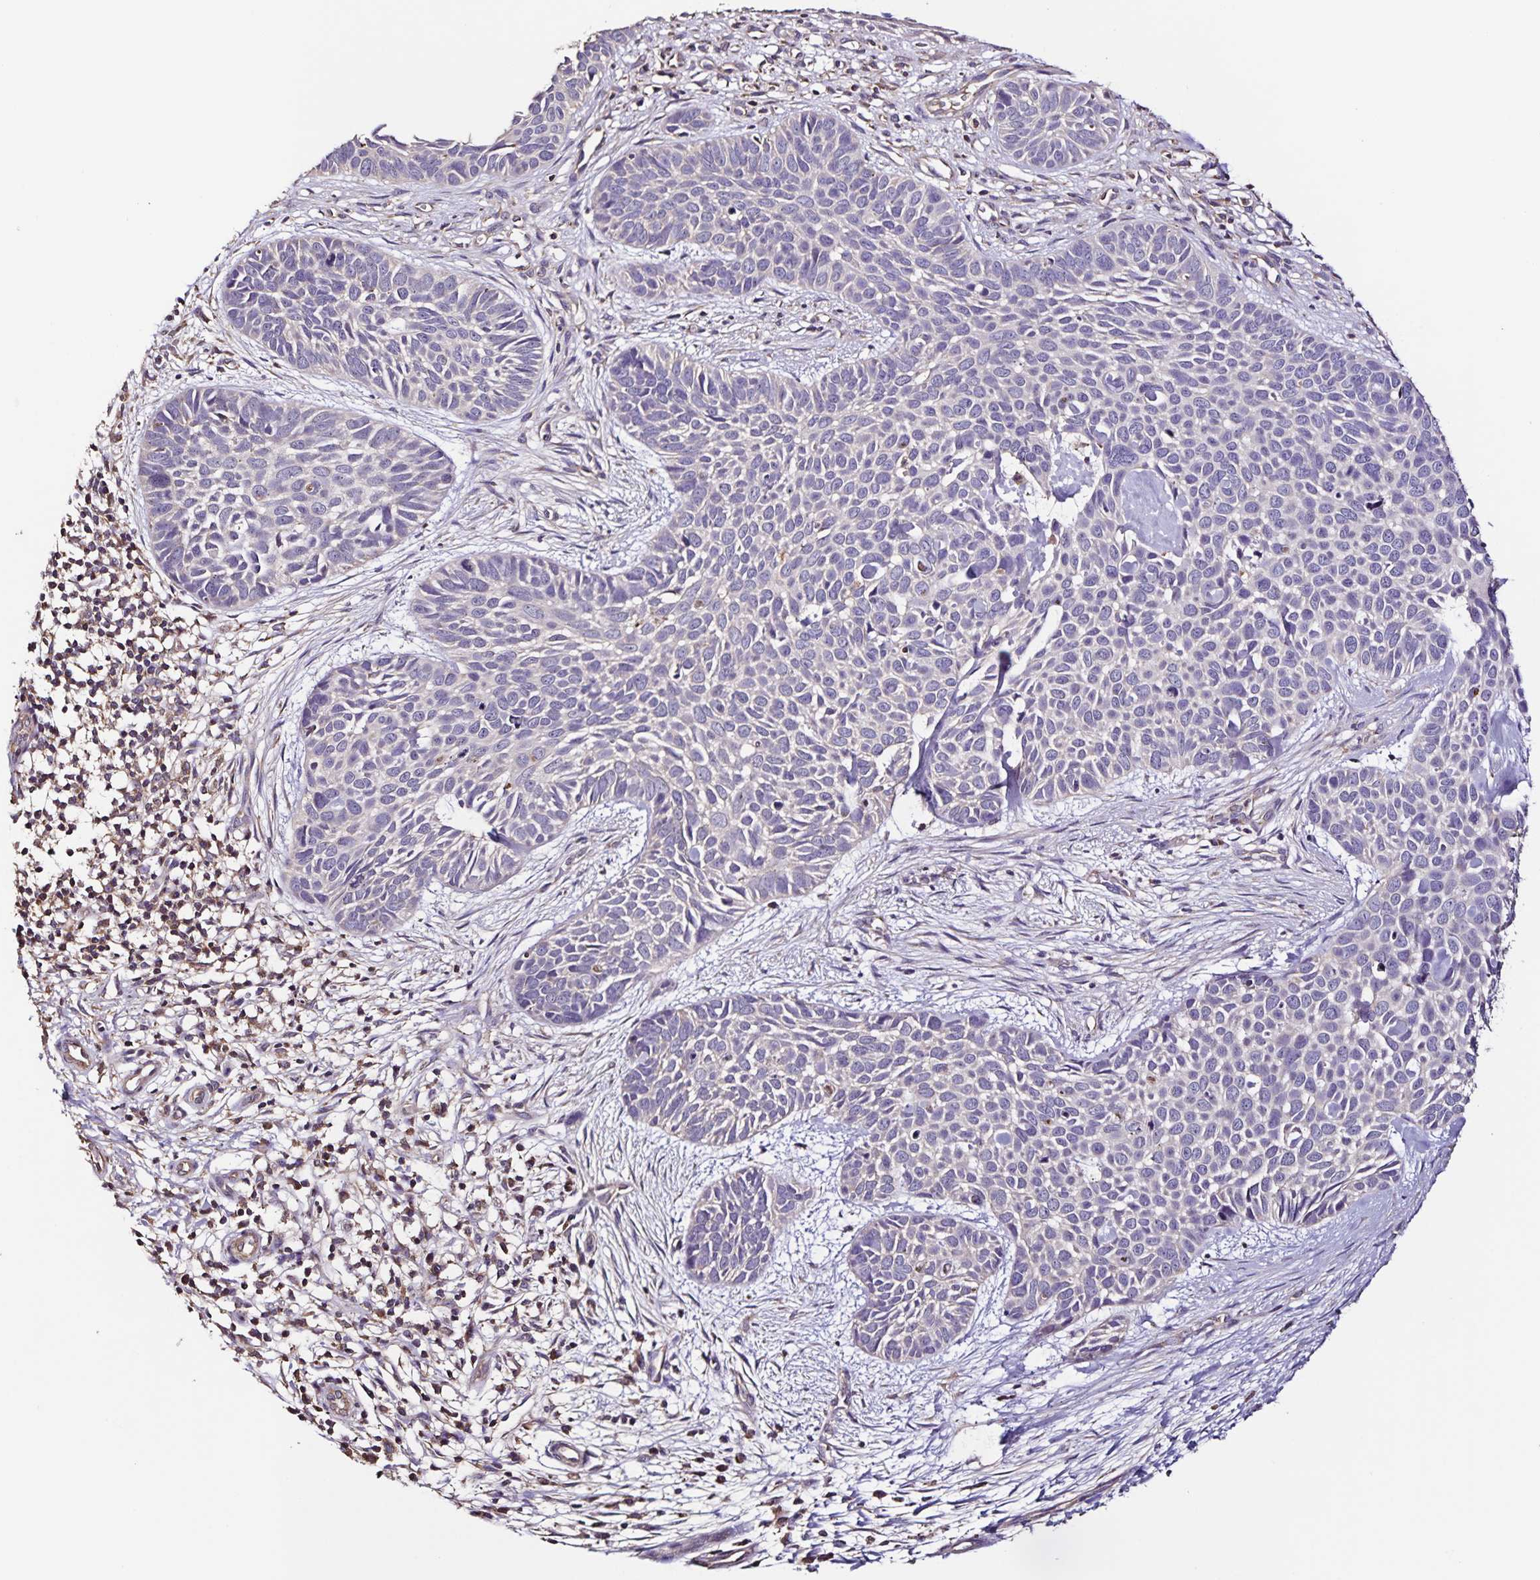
{"staining": {"intensity": "negative", "quantity": "none", "location": "none"}, "tissue": "skin cancer", "cell_type": "Tumor cells", "image_type": "cancer", "snomed": [{"axis": "morphology", "description": "Basal cell carcinoma"}, {"axis": "topography", "description": "Skin"}], "caption": "Immunohistochemistry (IHC) of skin cancer (basal cell carcinoma) shows no staining in tumor cells.", "gene": "MAN1A1", "patient": {"sex": "male", "age": 69}}